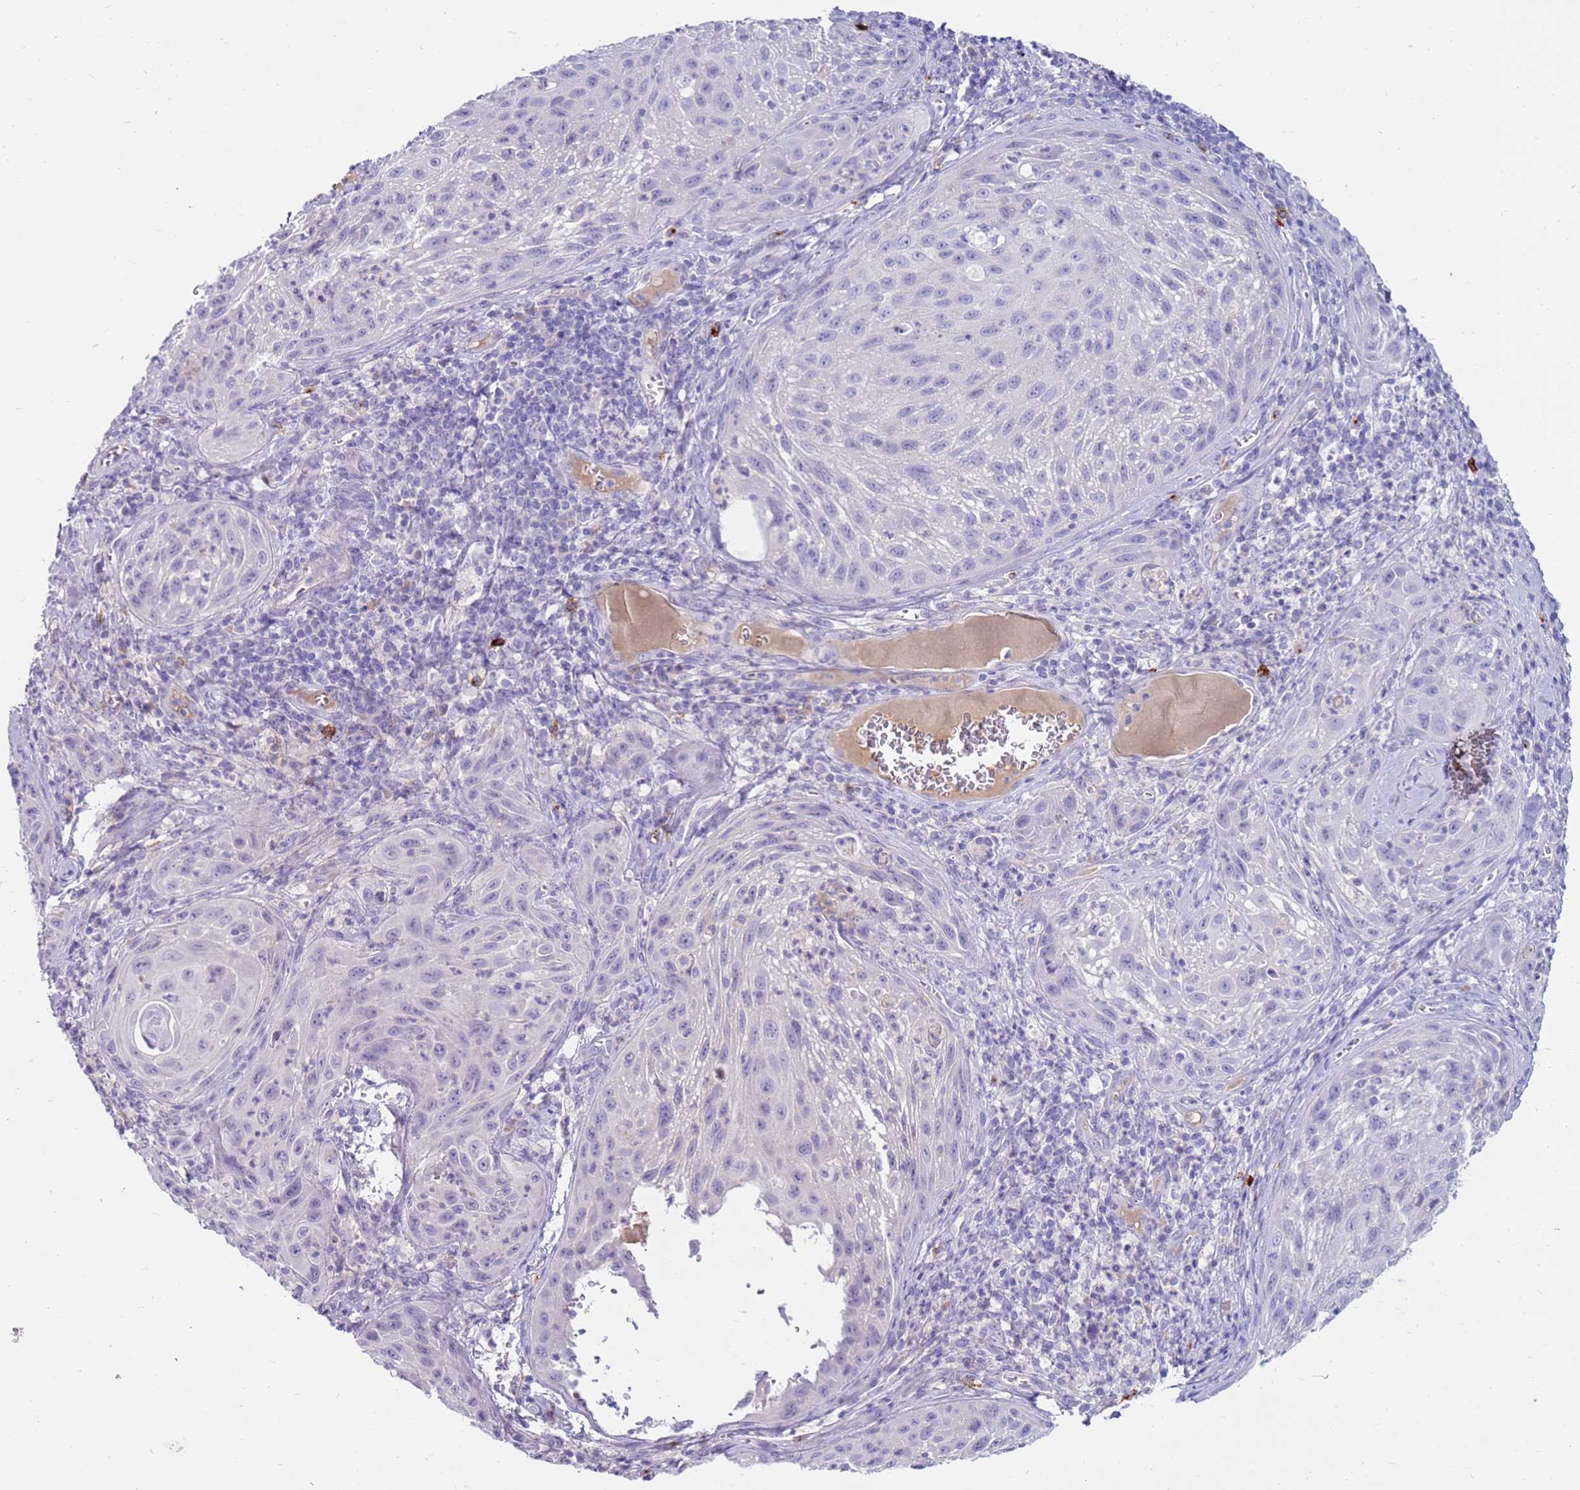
{"staining": {"intensity": "negative", "quantity": "none", "location": "none"}, "tissue": "cervical cancer", "cell_type": "Tumor cells", "image_type": "cancer", "snomed": [{"axis": "morphology", "description": "Squamous cell carcinoma, NOS"}, {"axis": "topography", "description": "Cervix"}], "caption": "Cervical cancer (squamous cell carcinoma) stained for a protein using IHC shows no positivity tumor cells.", "gene": "EVPLL", "patient": {"sex": "female", "age": 42}}